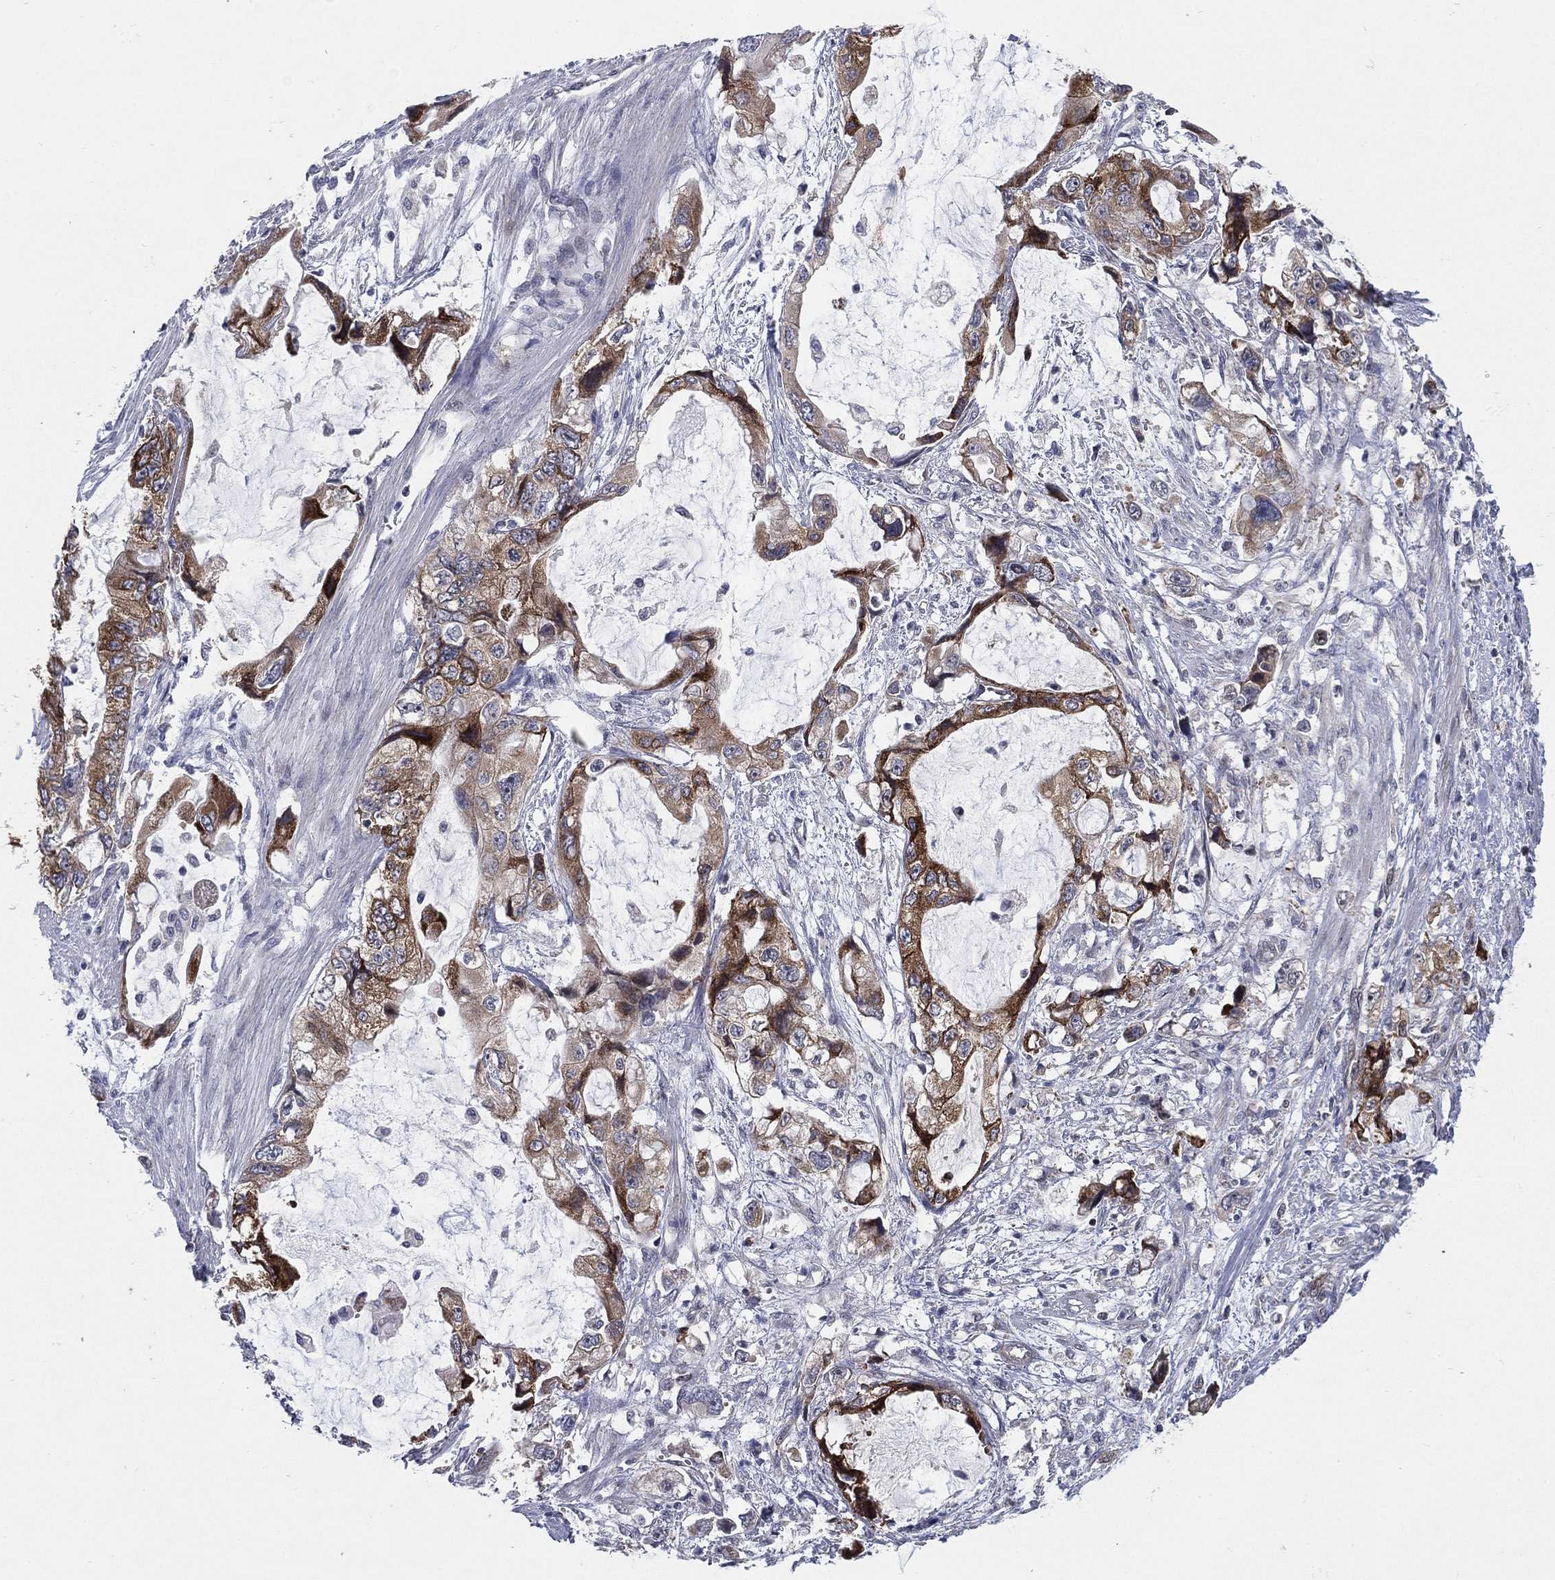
{"staining": {"intensity": "strong", "quantity": "25%-75%", "location": "cytoplasmic/membranous"}, "tissue": "stomach cancer", "cell_type": "Tumor cells", "image_type": "cancer", "snomed": [{"axis": "morphology", "description": "Adenocarcinoma, NOS"}, {"axis": "topography", "description": "Pancreas"}, {"axis": "topography", "description": "Stomach, upper"}, {"axis": "topography", "description": "Stomach"}], "caption": "Tumor cells exhibit strong cytoplasmic/membranous staining in about 25%-75% of cells in stomach adenocarcinoma. (Brightfield microscopy of DAB IHC at high magnification).", "gene": "KAT14", "patient": {"sex": "male", "age": 77}}